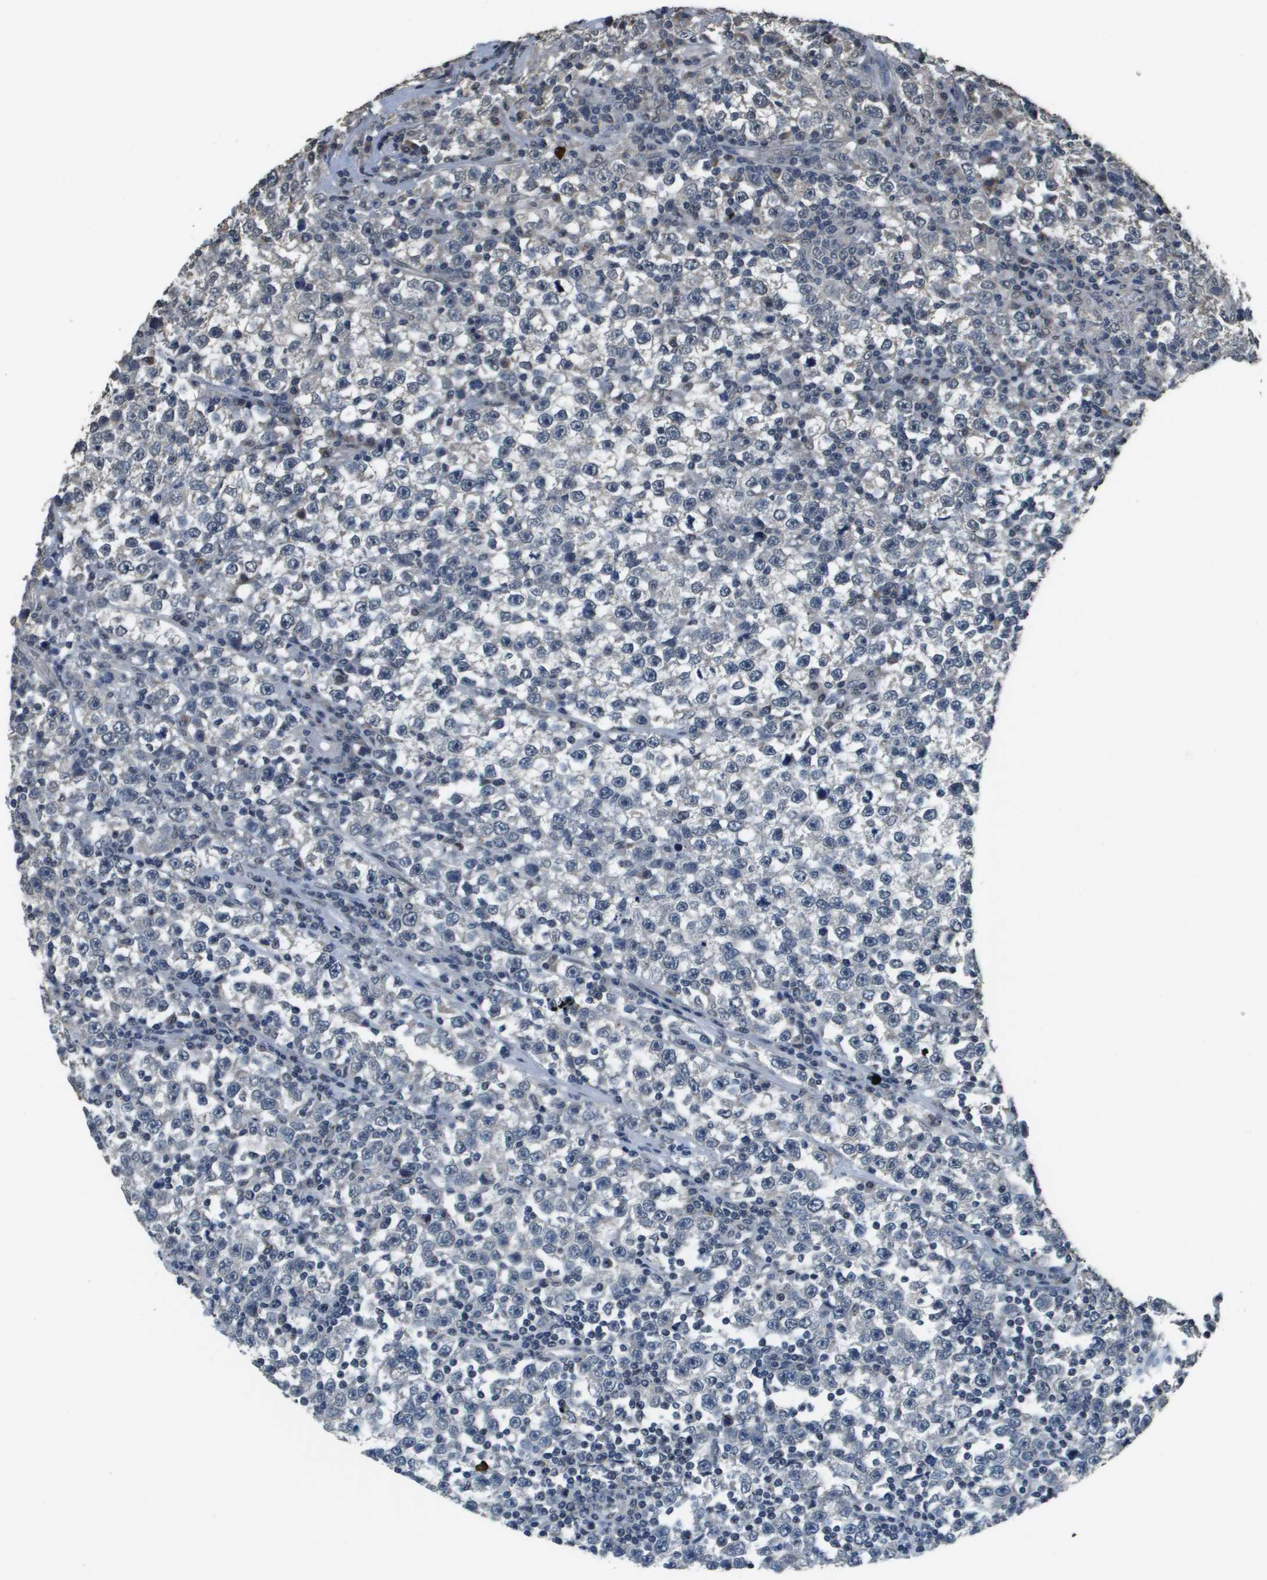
{"staining": {"intensity": "negative", "quantity": "none", "location": "none"}, "tissue": "testis cancer", "cell_type": "Tumor cells", "image_type": "cancer", "snomed": [{"axis": "morphology", "description": "Seminoma, NOS"}, {"axis": "topography", "description": "Testis"}], "caption": "The micrograph shows no staining of tumor cells in testis cancer (seminoma).", "gene": "FANCC", "patient": {"sex": "male", "age": 43}}